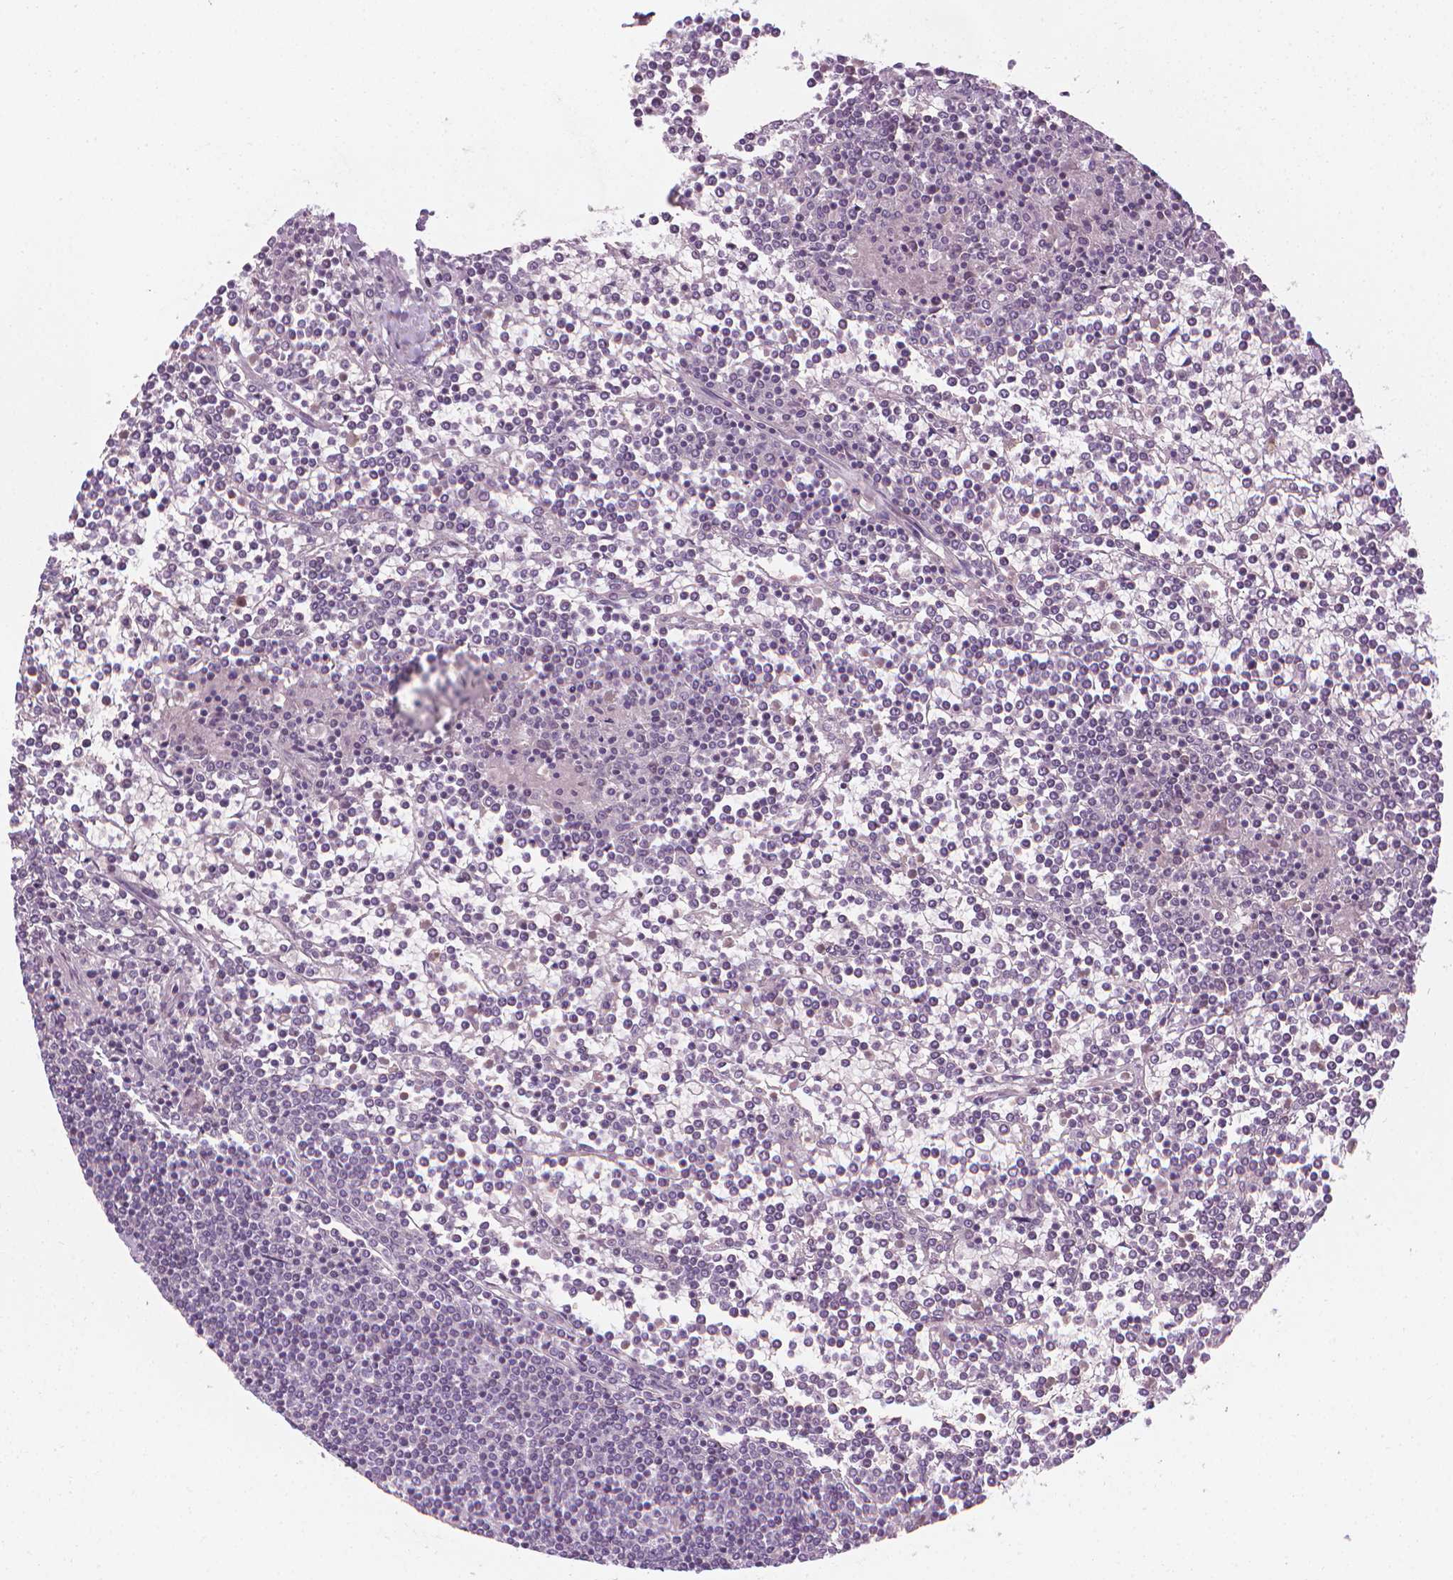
{"staining": {"intensity": "negative", "quantity": "none", "location": "none"}, "tissue": "lymphoma", "cell_type": "Tumor cells", "image_type": "cancer", "snomed": [{"axis": "morphology", "description": "Malignant lymphoma, non-Hodgkin's type, Low grade"}, {"axis": "topography", "description": "Spleen"}], "caption": "A photomicrograph of human lymphoma is negative for staining in tumor cells.", "gene": "CDKN1C", "patient": {"sex": "female", "age": 19}}